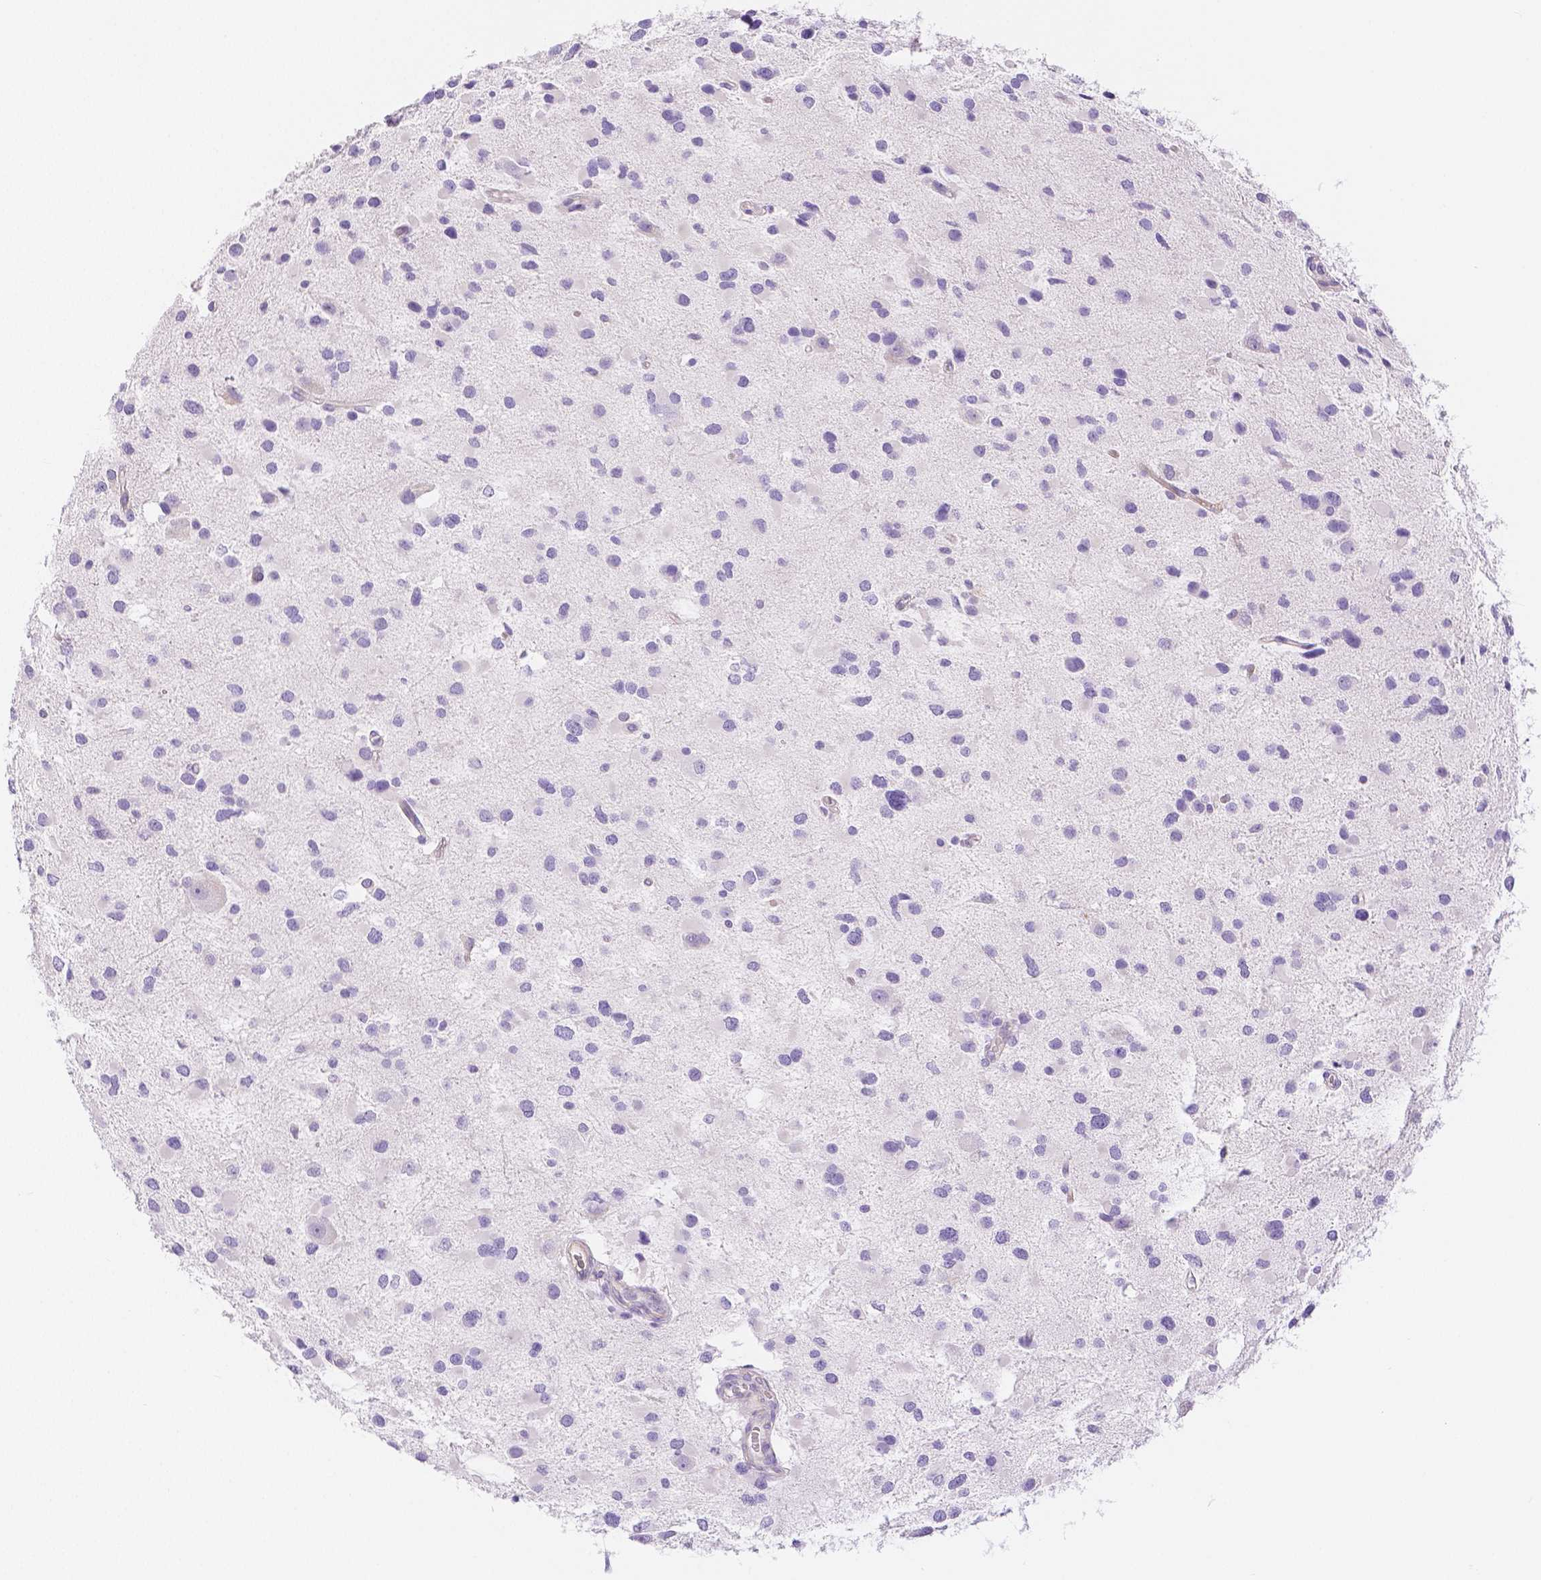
{"staining": {"intensity": "negative", "quantity": "none", "location": "none"}, "tissue": "glioma", "cell_type": "Tumor cells", "image_type": "cancer", "snomed": [{"axis": "morphology", "description": "Glioma, malignant, Low grade"}, {"axis": "topography", "description": "Brain"}], "caption": "Tumor cells show no significant protein staining in malignant glioma (low-grade). (DAB (3,3'-diaminobenzidine) IHC, high magnification).", "gene": "SLC27A5", "patient": {"sex": "female", "age": 32}}